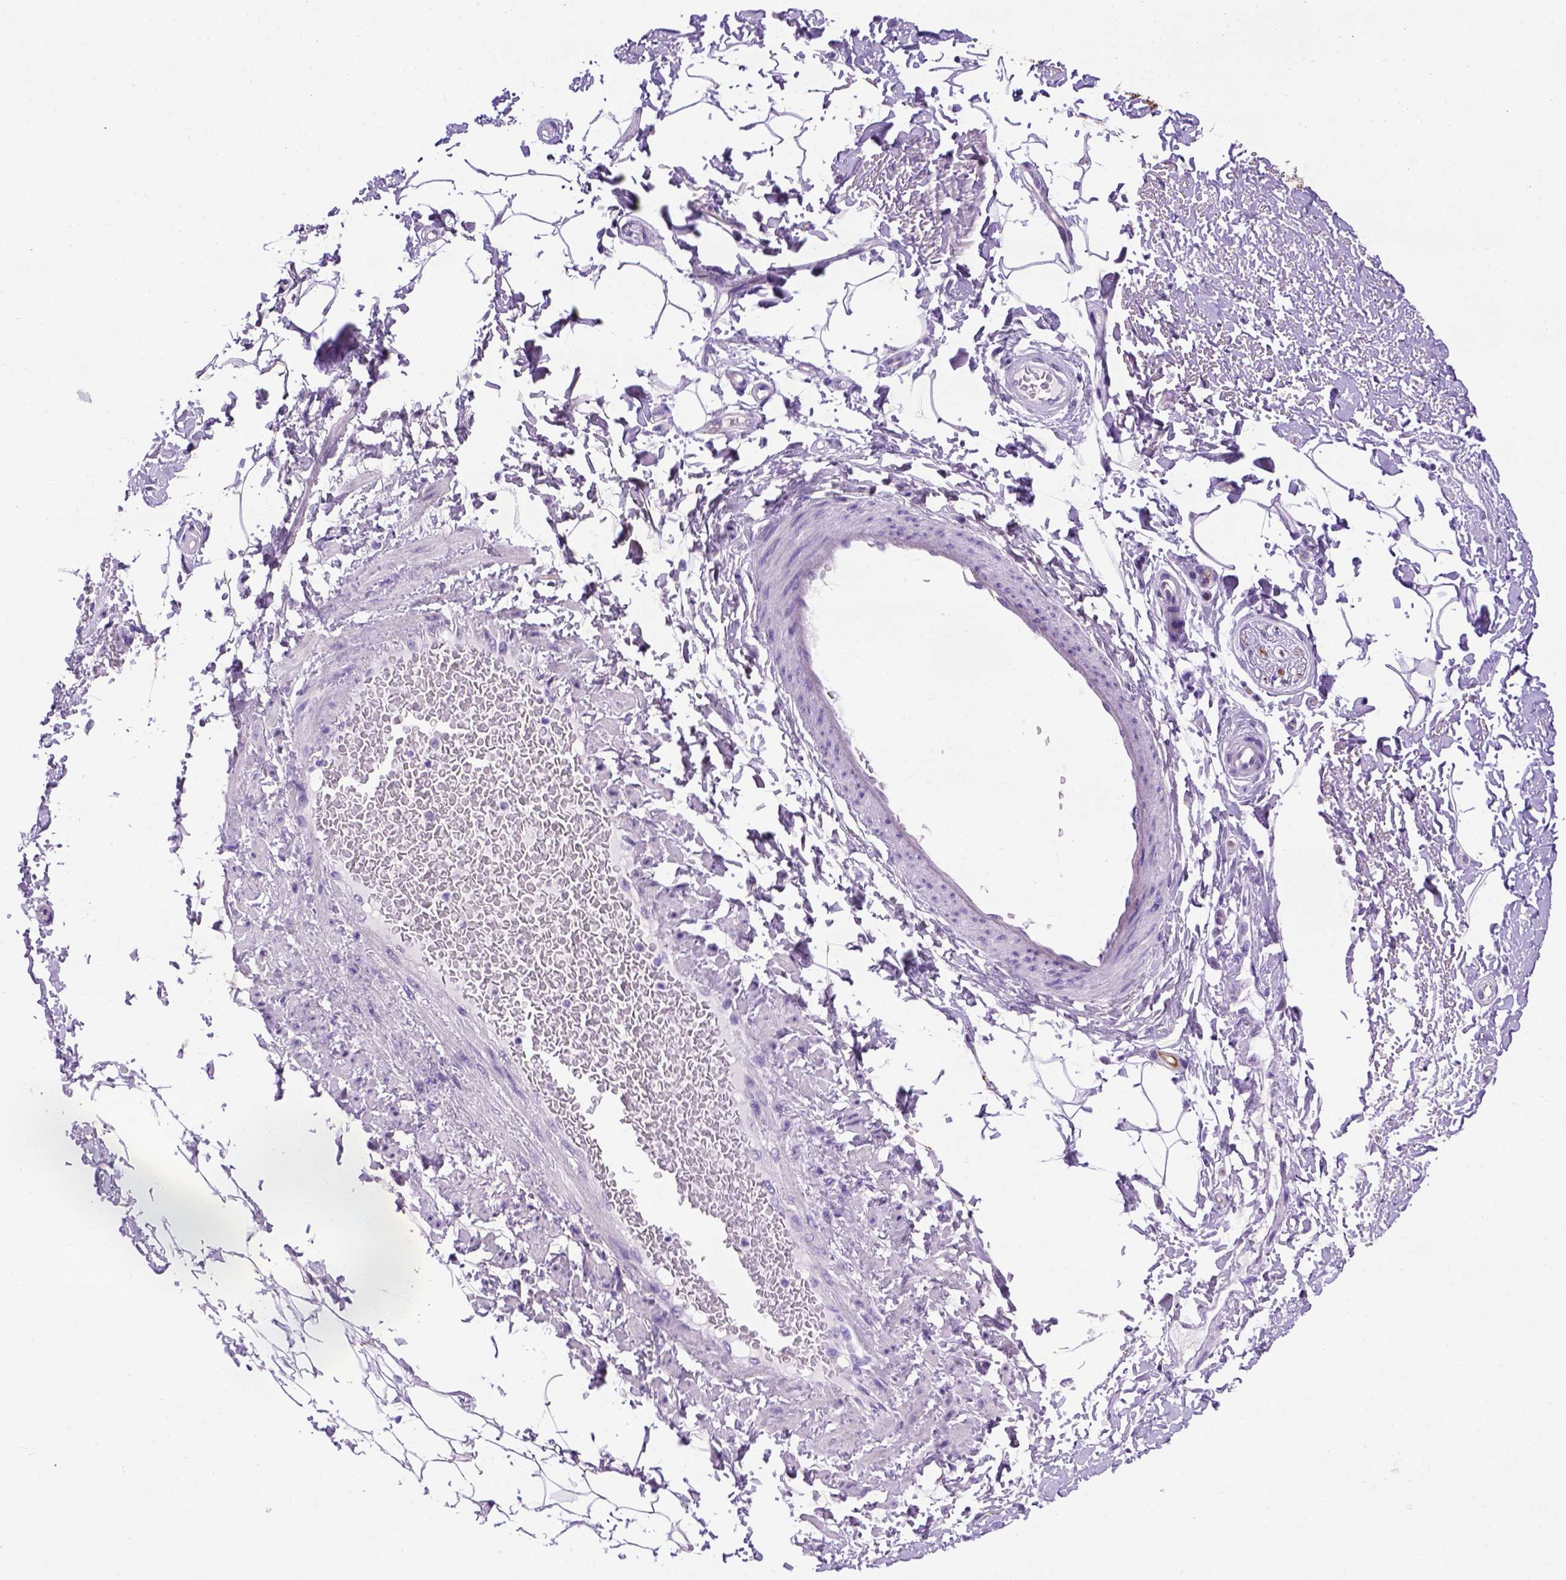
{"staining": {"intensity": "negative", "quantity": "none", "location": "none"}, "tissue": "adipose tissue", "cell_type": "Adipocytes", "image_type": "normal", "snomed": [{"axis": "morphology", "description": "Normal tissue, NOS"}, {"axis": "topography", "description": "Peripheral nerve tissue"}], "caption": "DAB (3,3'-diaminobenzidine) immunohistochemical staining of normal adipose tissue shows no significant expression in adipocytes. (Brightfield microscopy of DAB (3,3'-diaminobenzidine) IHC at high magnification).", "gene": "ADAM12", "patient": {"sex": "male", "age": 51}}